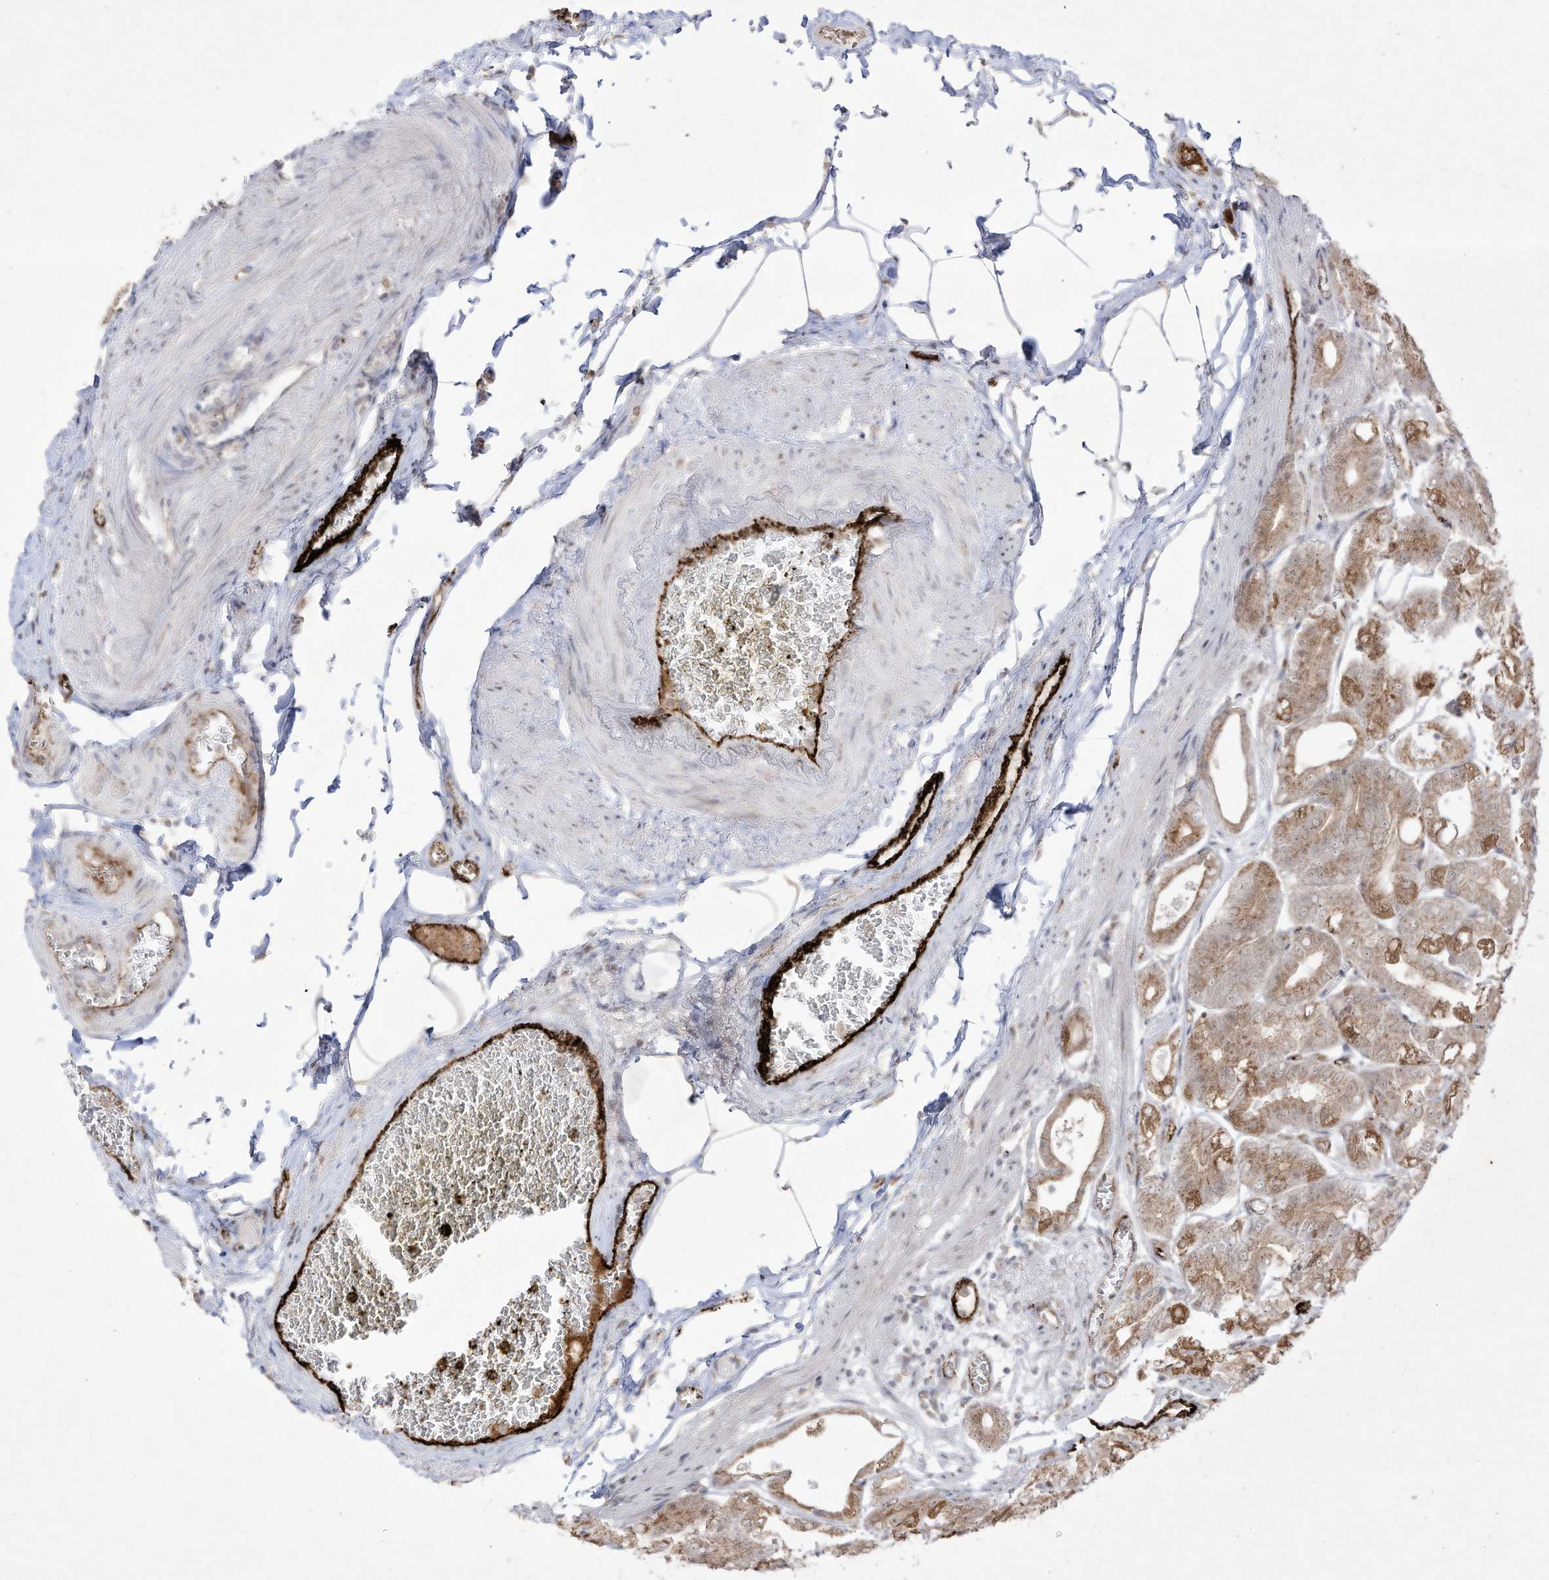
{"staining": {"intensity": "moderate", "quantity": ">75%", "location": "cytoplasmic/membranous,nuclear"}, "tissue": "stomach", "cell_type": "Glandular cells", "image_type": "normal", "snomed": [{"axis": "morphology", "description": "Normal tissue, NOS"}, {"axis": "topography", "description": "Stomach, lower"}], "caption": "Immunohistochemistry (IHC) (DAB (3,3'-diaminobenzidine)) staining of benign human stomach reveals moderate cytoplasmic/membranous,nuclear protein staining in about >75% of glandular cells. The staining was performed using DAB (3,3'-diaminobenzidine), with brown indicating positive protein expression. Nuclei are stained blue with hematoxylin.", "gene": "ZGRF1", "patient": {"sex": "male", "age": 71}}